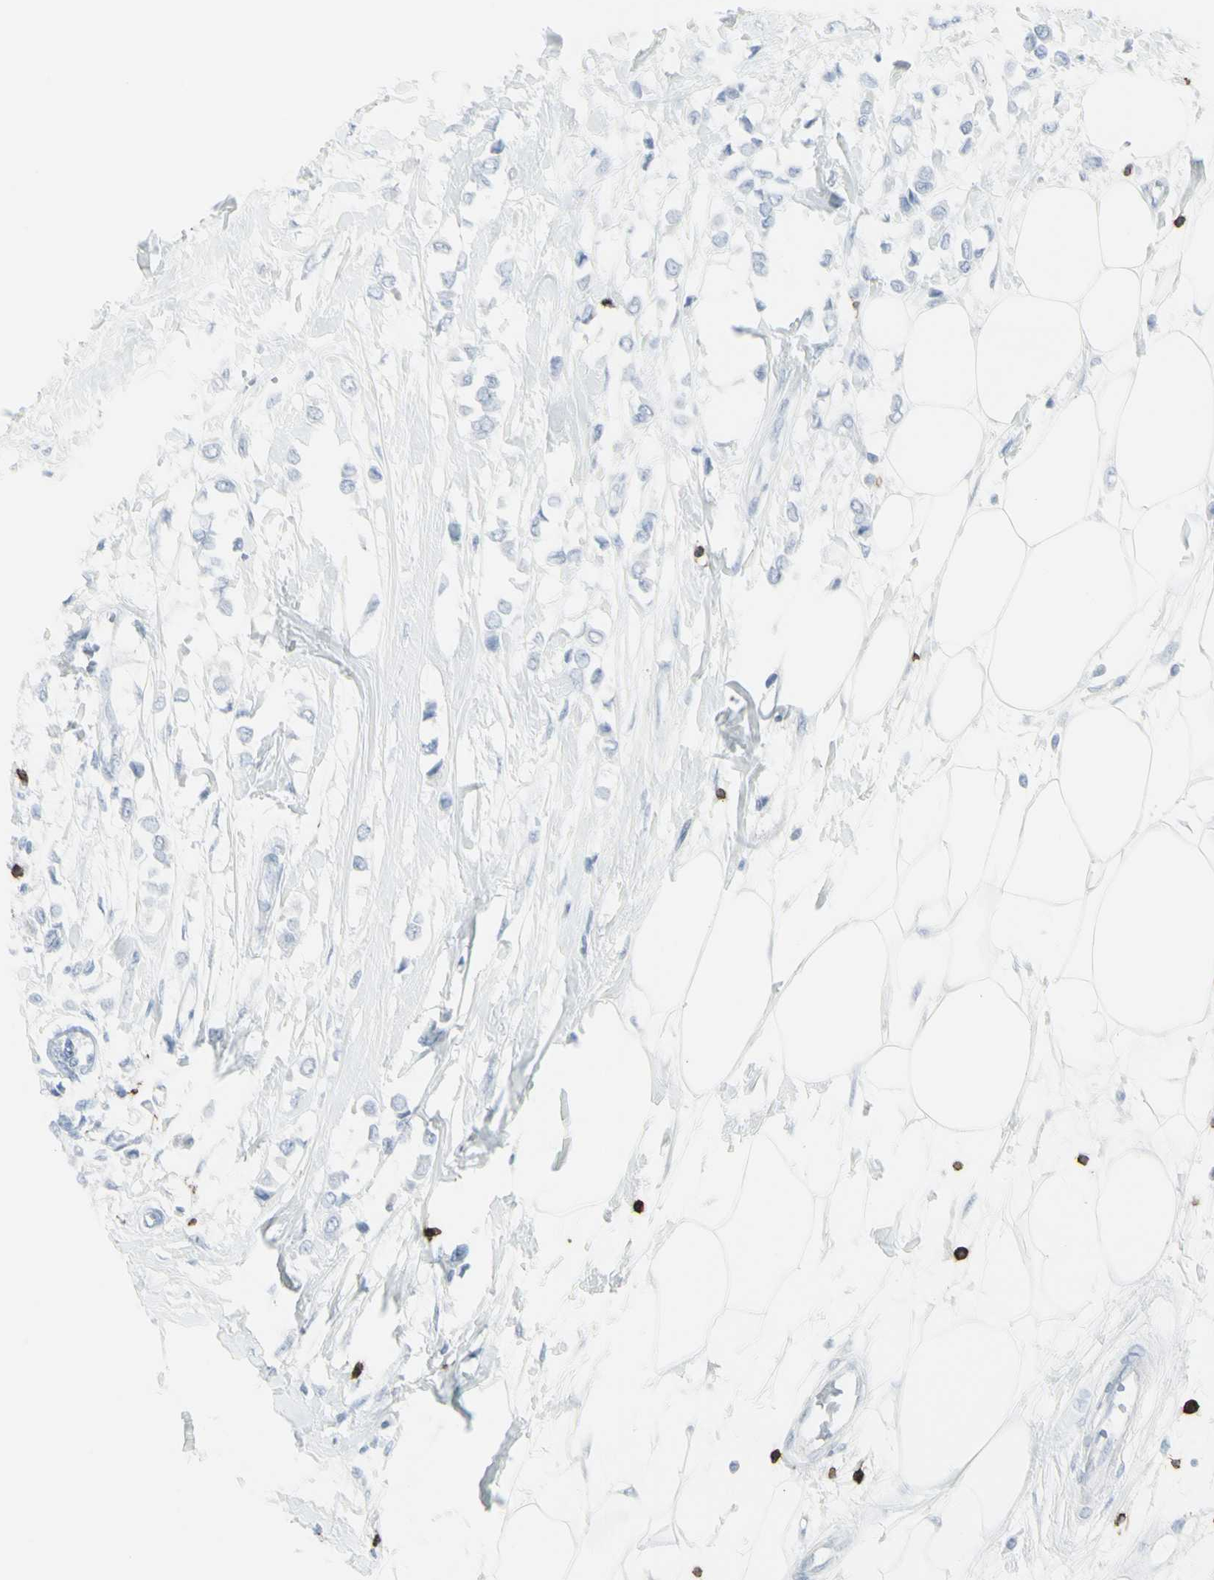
{"staining": {"intensity": "negative", "quantity": "none", "location": "none"}, "tissue": "breast cancer", "cell_type": "Tumor cells", "image_type": "cancer", "snomed": [{"axis": "morphology", "description": "Lobular carcinoma"}, {"axis": "topography", "description": "Breast"}], "caption": "A high-resolution image shows IHC staining of lobular carcinoma (breast), which reveals no significant staining in tumor cells.", "gene": "CD247", "patient": {"sex": "female", "age": 51}}